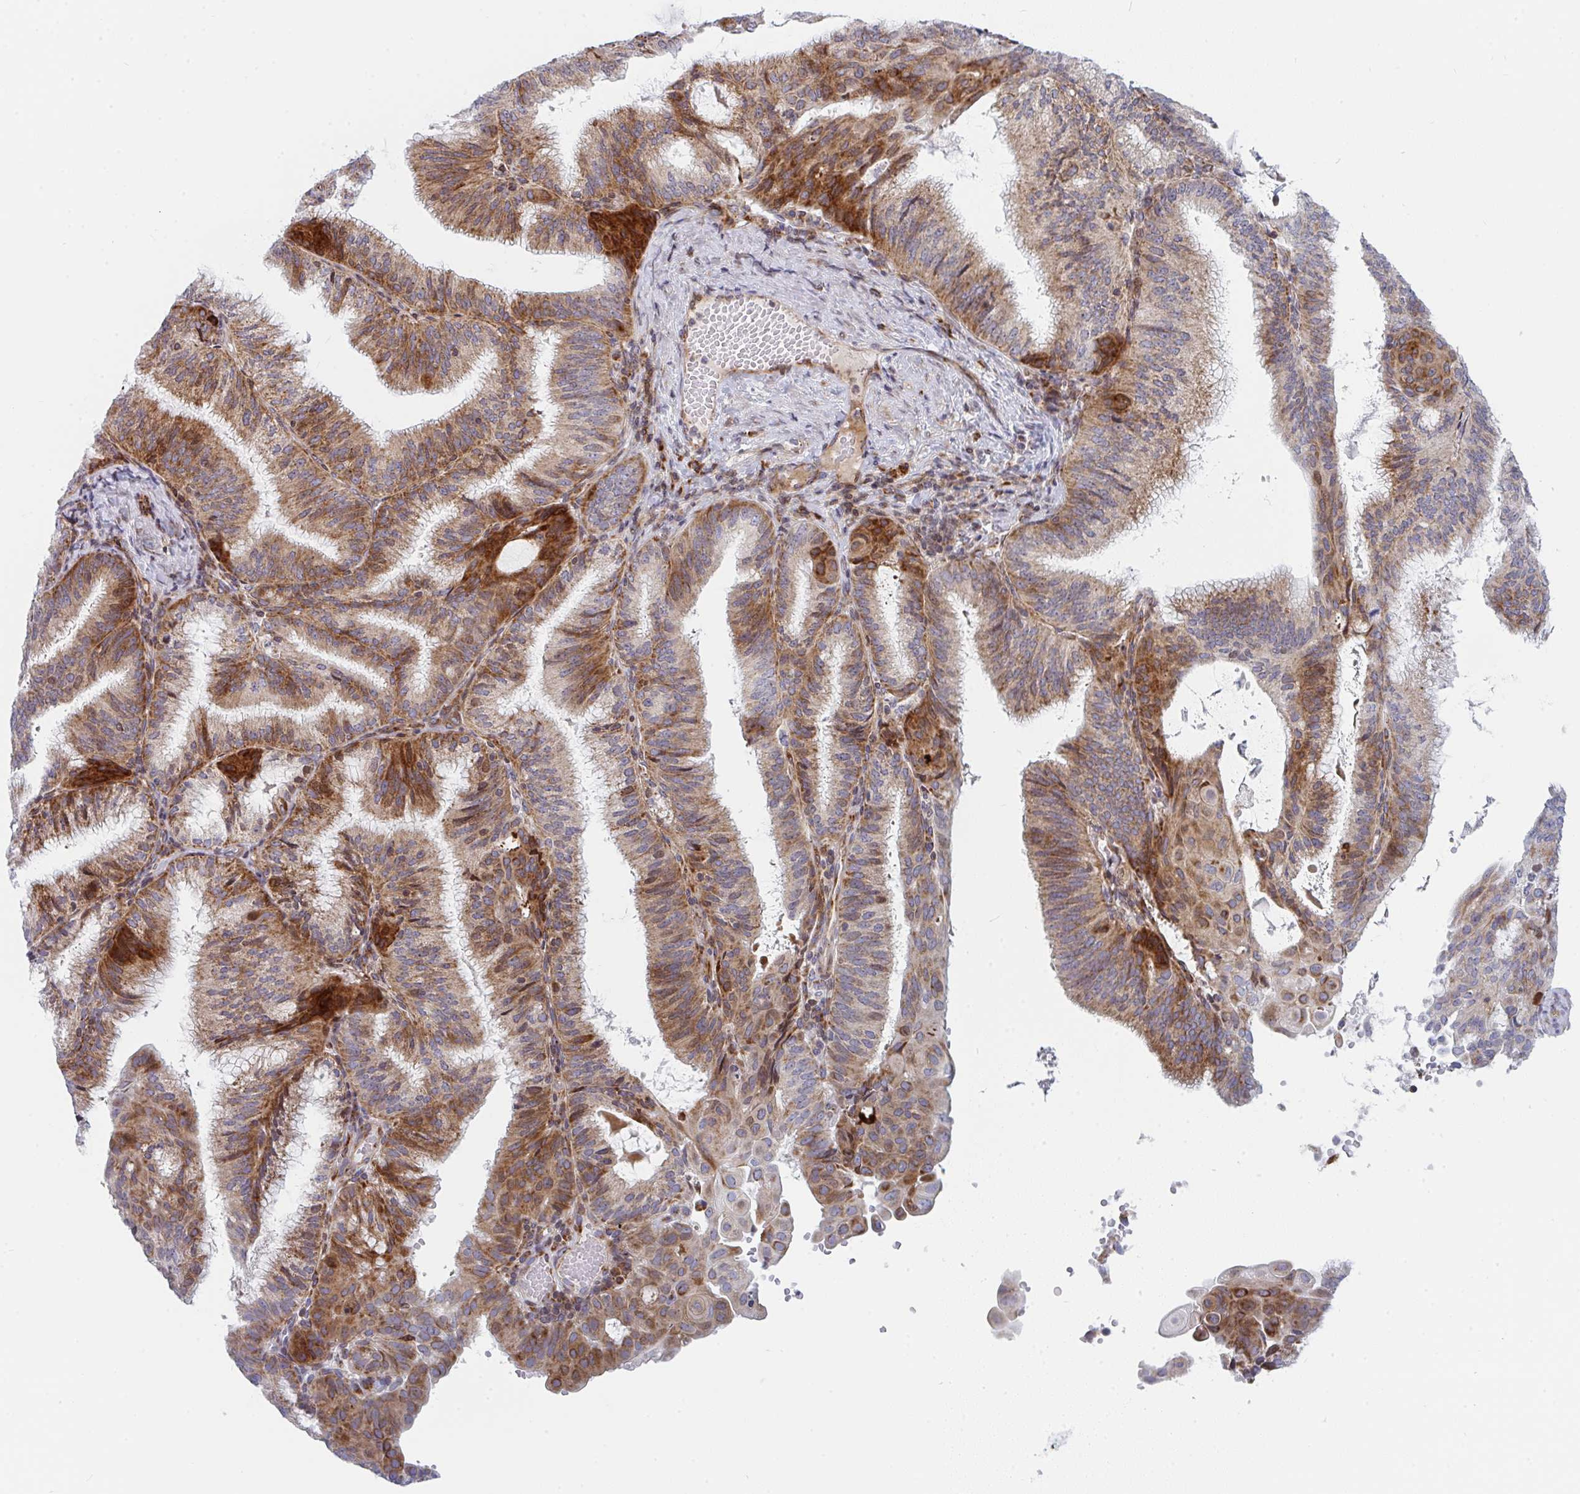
{"staining": {"intensity": "moderate", "quantity": ">75%", "location": "cytoplasmic/membranous"}, "tissue": "endometrial cancer", "cell_type": "Tumor cells", "image_type": "cancer", "snomed": [{"axis": "morphology", "description": "Adenocarcinoma, NOS"}, {"axis": "topography", "description": "Endometrium"}], "caption": "Human endometrial cancer (adenocarcinoma) stained with a brown dye displays moderate cytoplasmic/membranous positive staining in approximately >75% of tumor cells.", "gene": "PRKCH", "patient": {"sex": "female", "age": 49}}